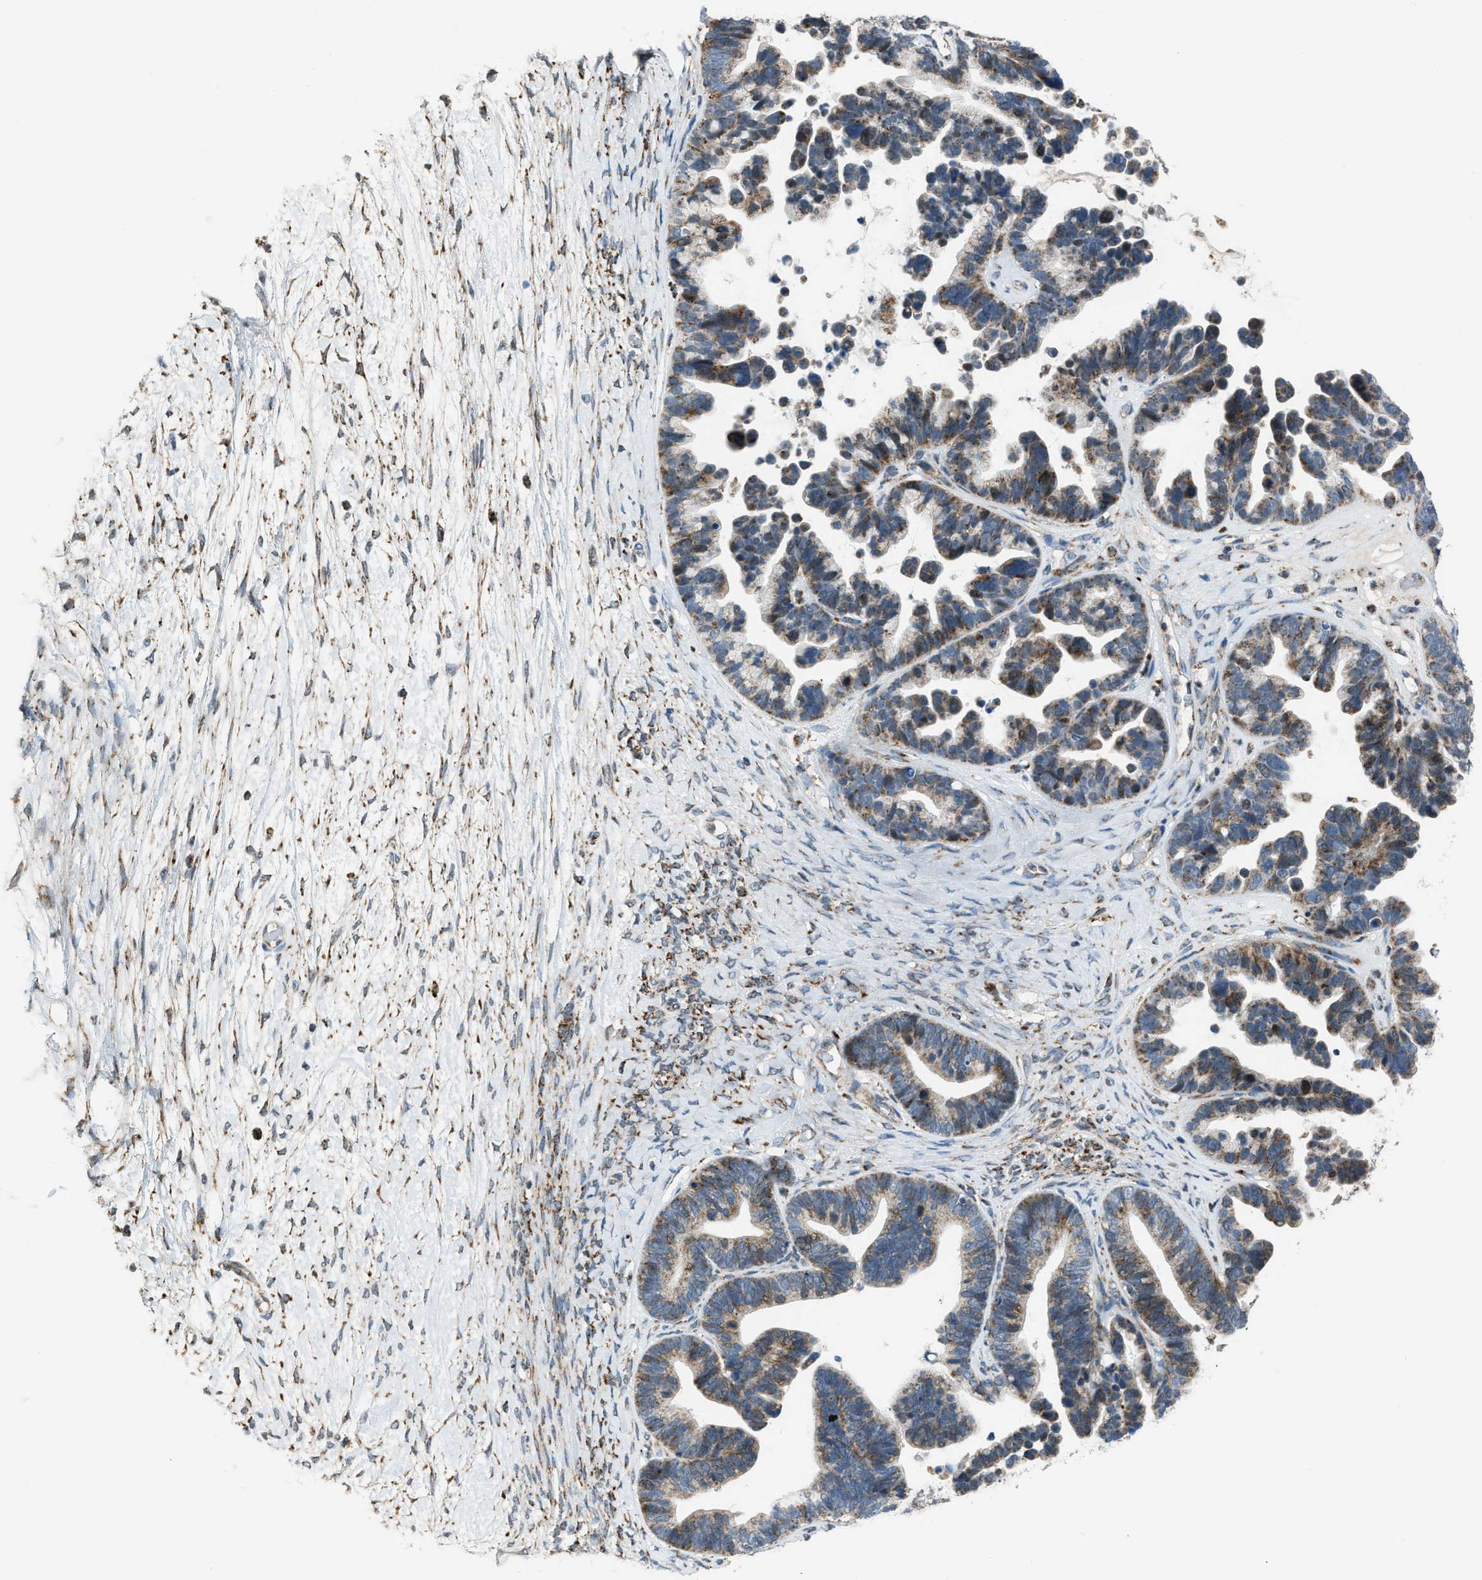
{"staining": {"intensity": "moderate", "quantity": ">75%", "location": "cytoplasmic/membranous"}, "tissue": "ovarian cancer", "cell_type": "Tumor cells", "image_type": "cancer", "snomed": [{"axis": "morphology", "description": "Cystadenocarcinoma, serous, NOS"}, {"axis": "topography", "description": "Ovary"}], "caption": "Immunohistochemistry (DAB) staining of ovarian serous cystadenocarcinoma reveals moderate cytoplasmic/membranous protein staining in about >75% of tumor cells.", "gene": "SMIM20", "patient": {"sex": "female", "age": 56}}